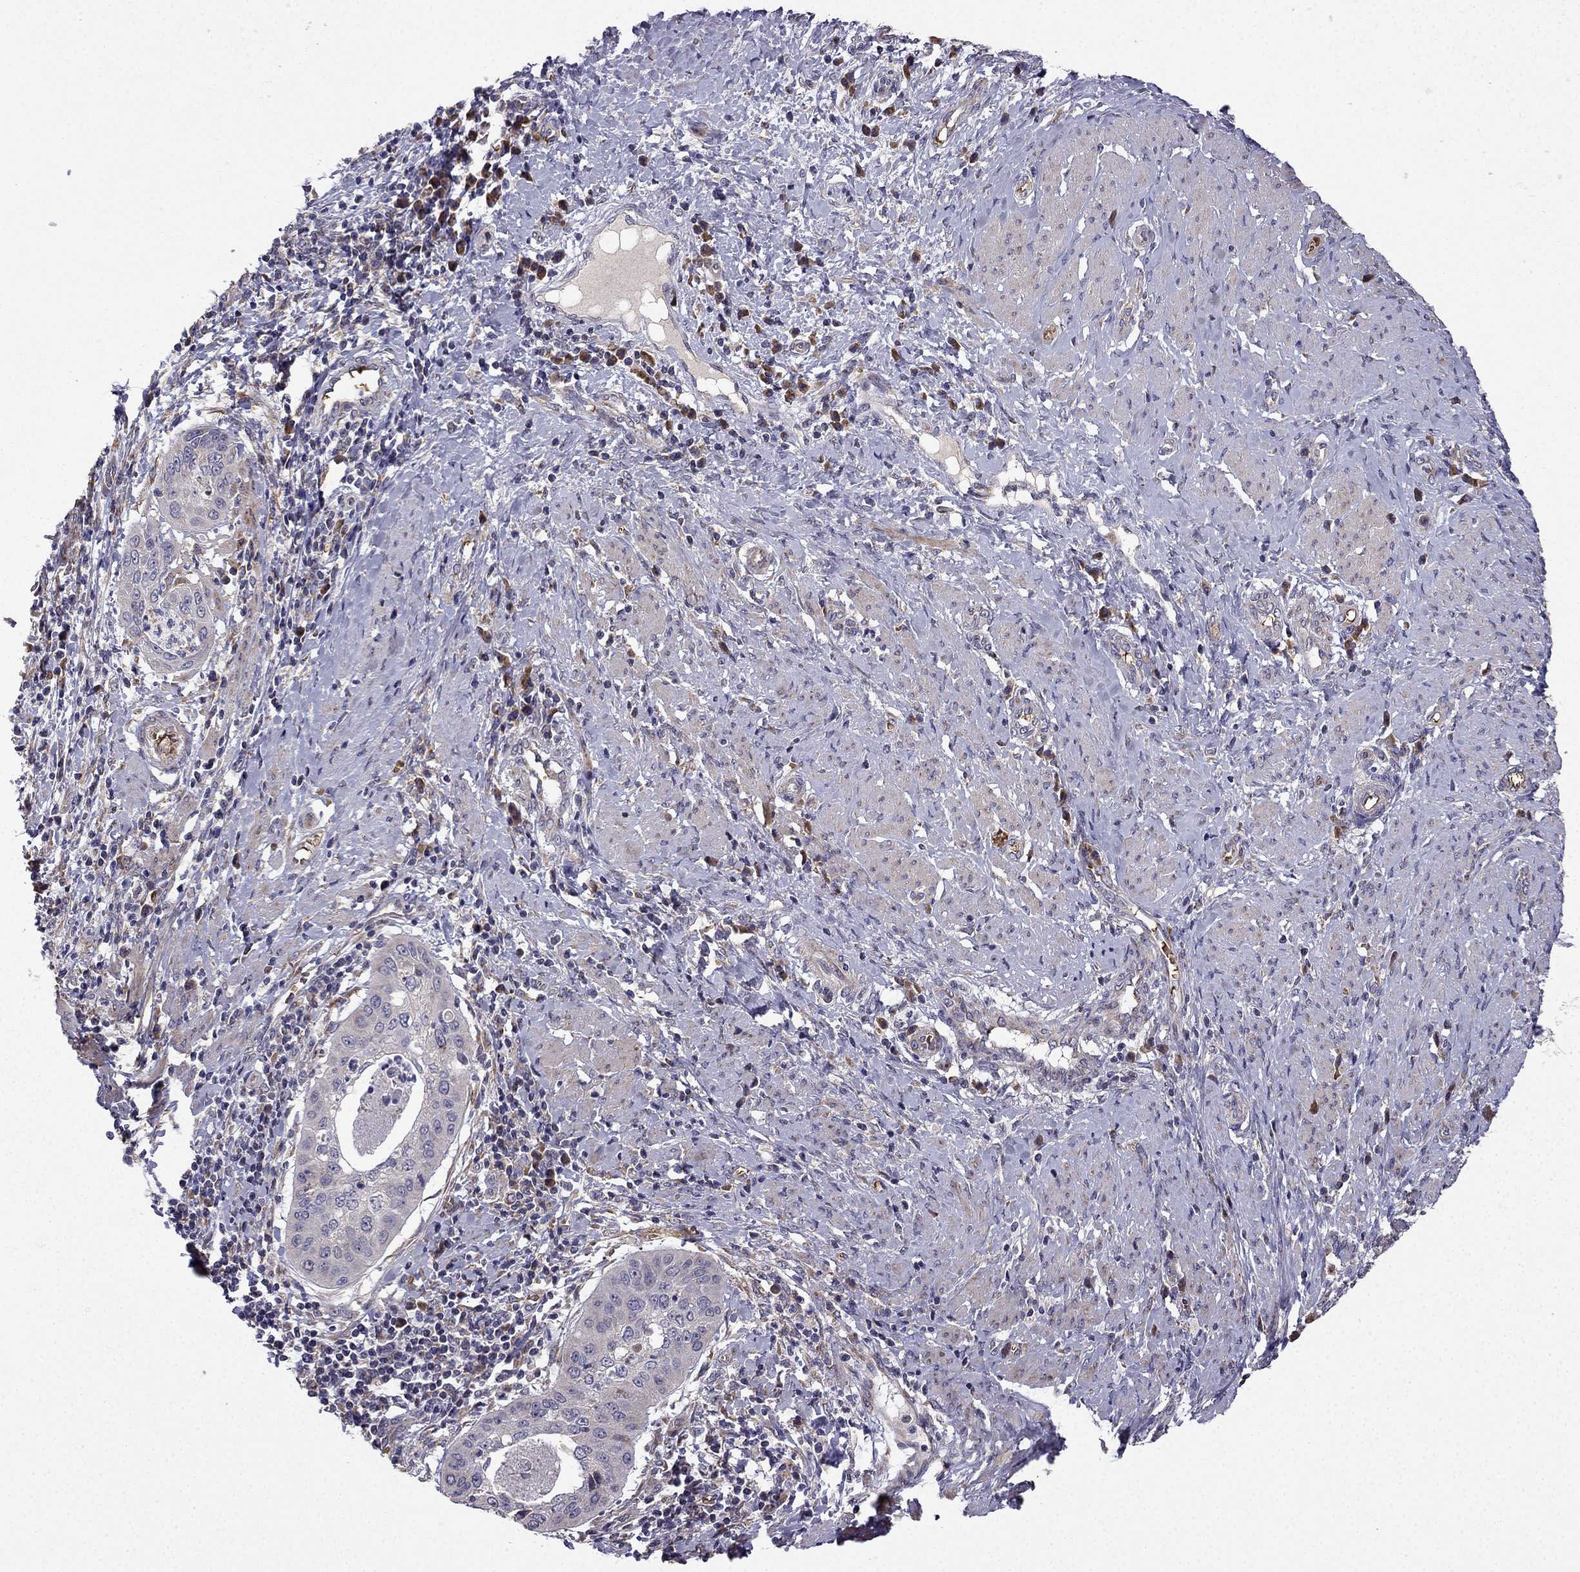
{"staining": {"intensity": "negative", "quantity": "none", "location": "none"}, "tissue": "cervical cancer", "cell_type": "Tumor cells", "image_type": "cancer", "snomed": [{"axis": "morphology", "description": "Squamous cell carcinoma, NOS"}, {"axis": "topography", "description": "Cervix"}], "caption": "A high-resolution micrograph shows immunohistochemistry staining of cervical cancer, which demonstrates no significant positivity in tumor cells.", "gene": "B4GALT7", "patient": {"sex": "female", "age": 39}}